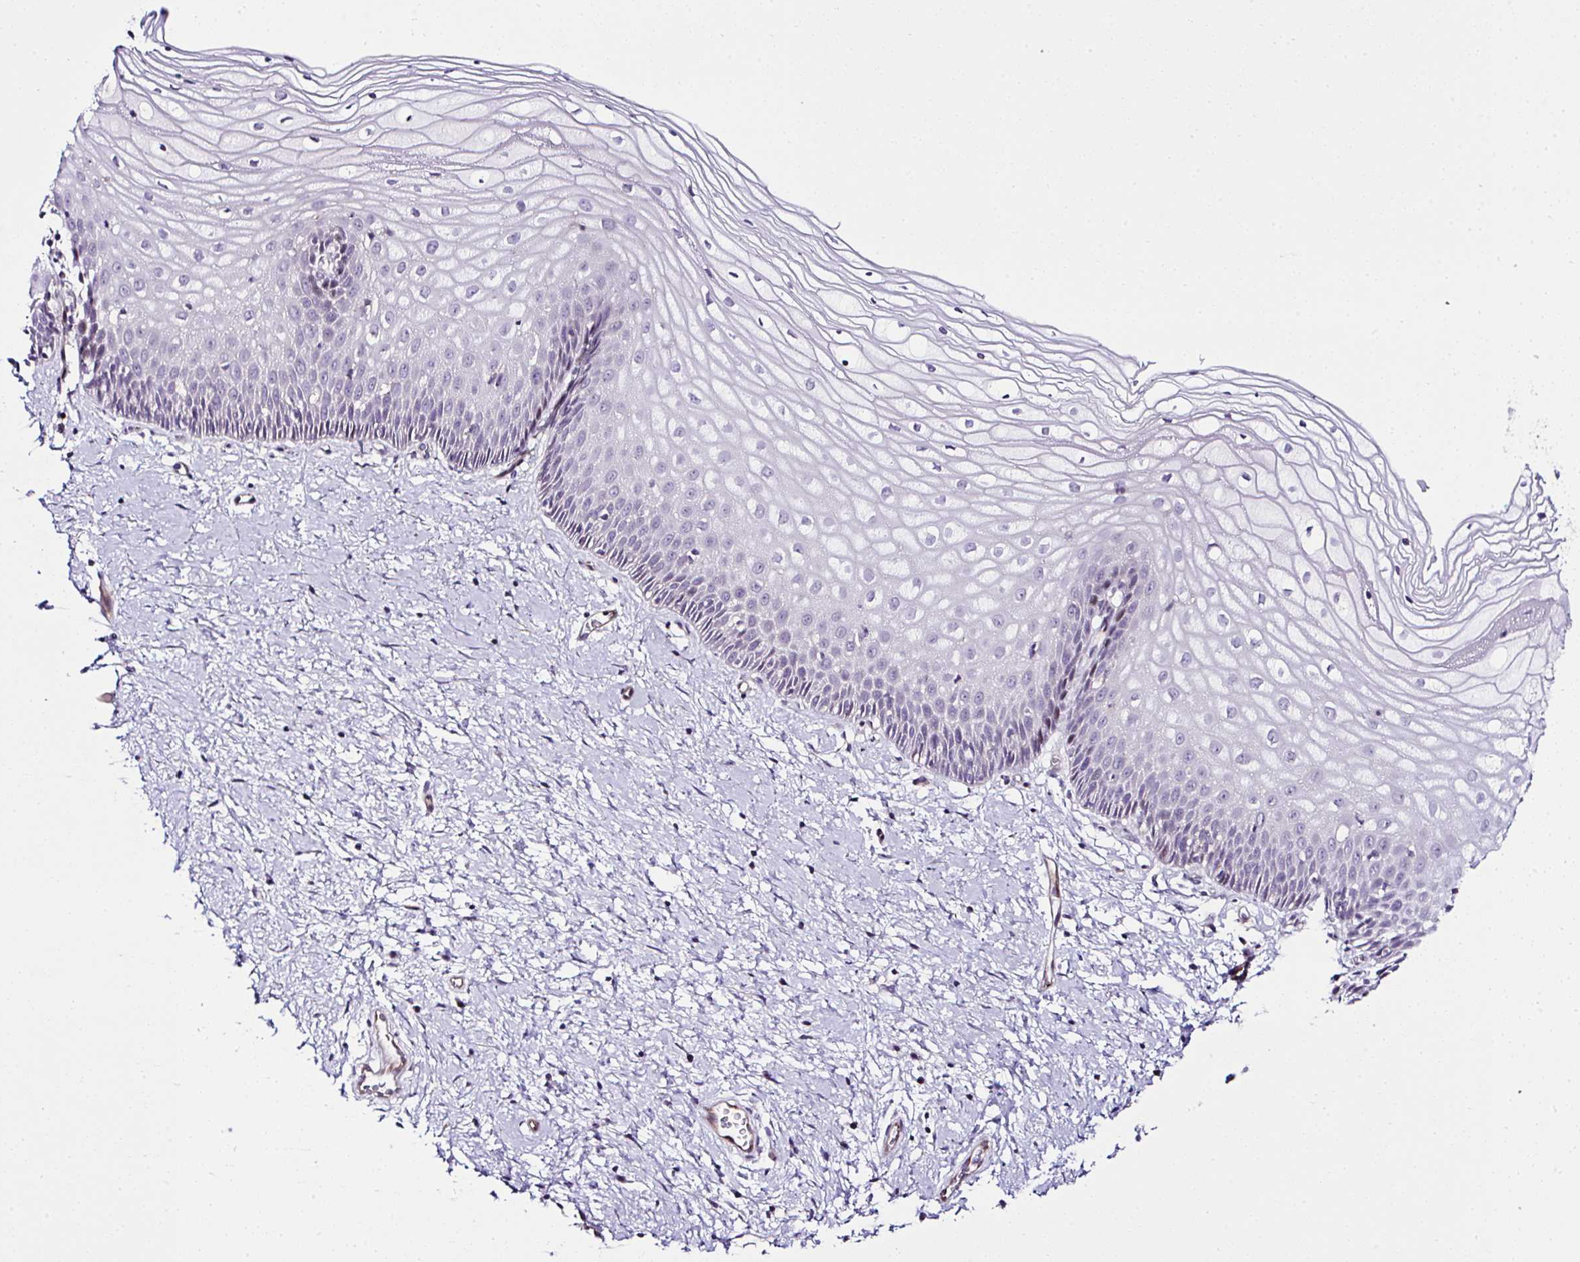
{"staining": {"intensity": "negative", "quantity": "none", "location": "none"}, "tissue": "cervix", "cell_type": "Glandular cells", "image_type": "normal", "snomed": [{"axis": "morphology", "description": "Normal tissue, NOS"}, {"axis": "topography", "description": "Cervix"}], "caption": "The photomicrograph demonstrates no staining of glandular cells in unremarkable cervix. (DAB immunohistochemistry (IHC) visualized using brightfield microscopy, high magnification).", "gene": "FBXO34", "patient": {"sex": "female", "age": 36}}